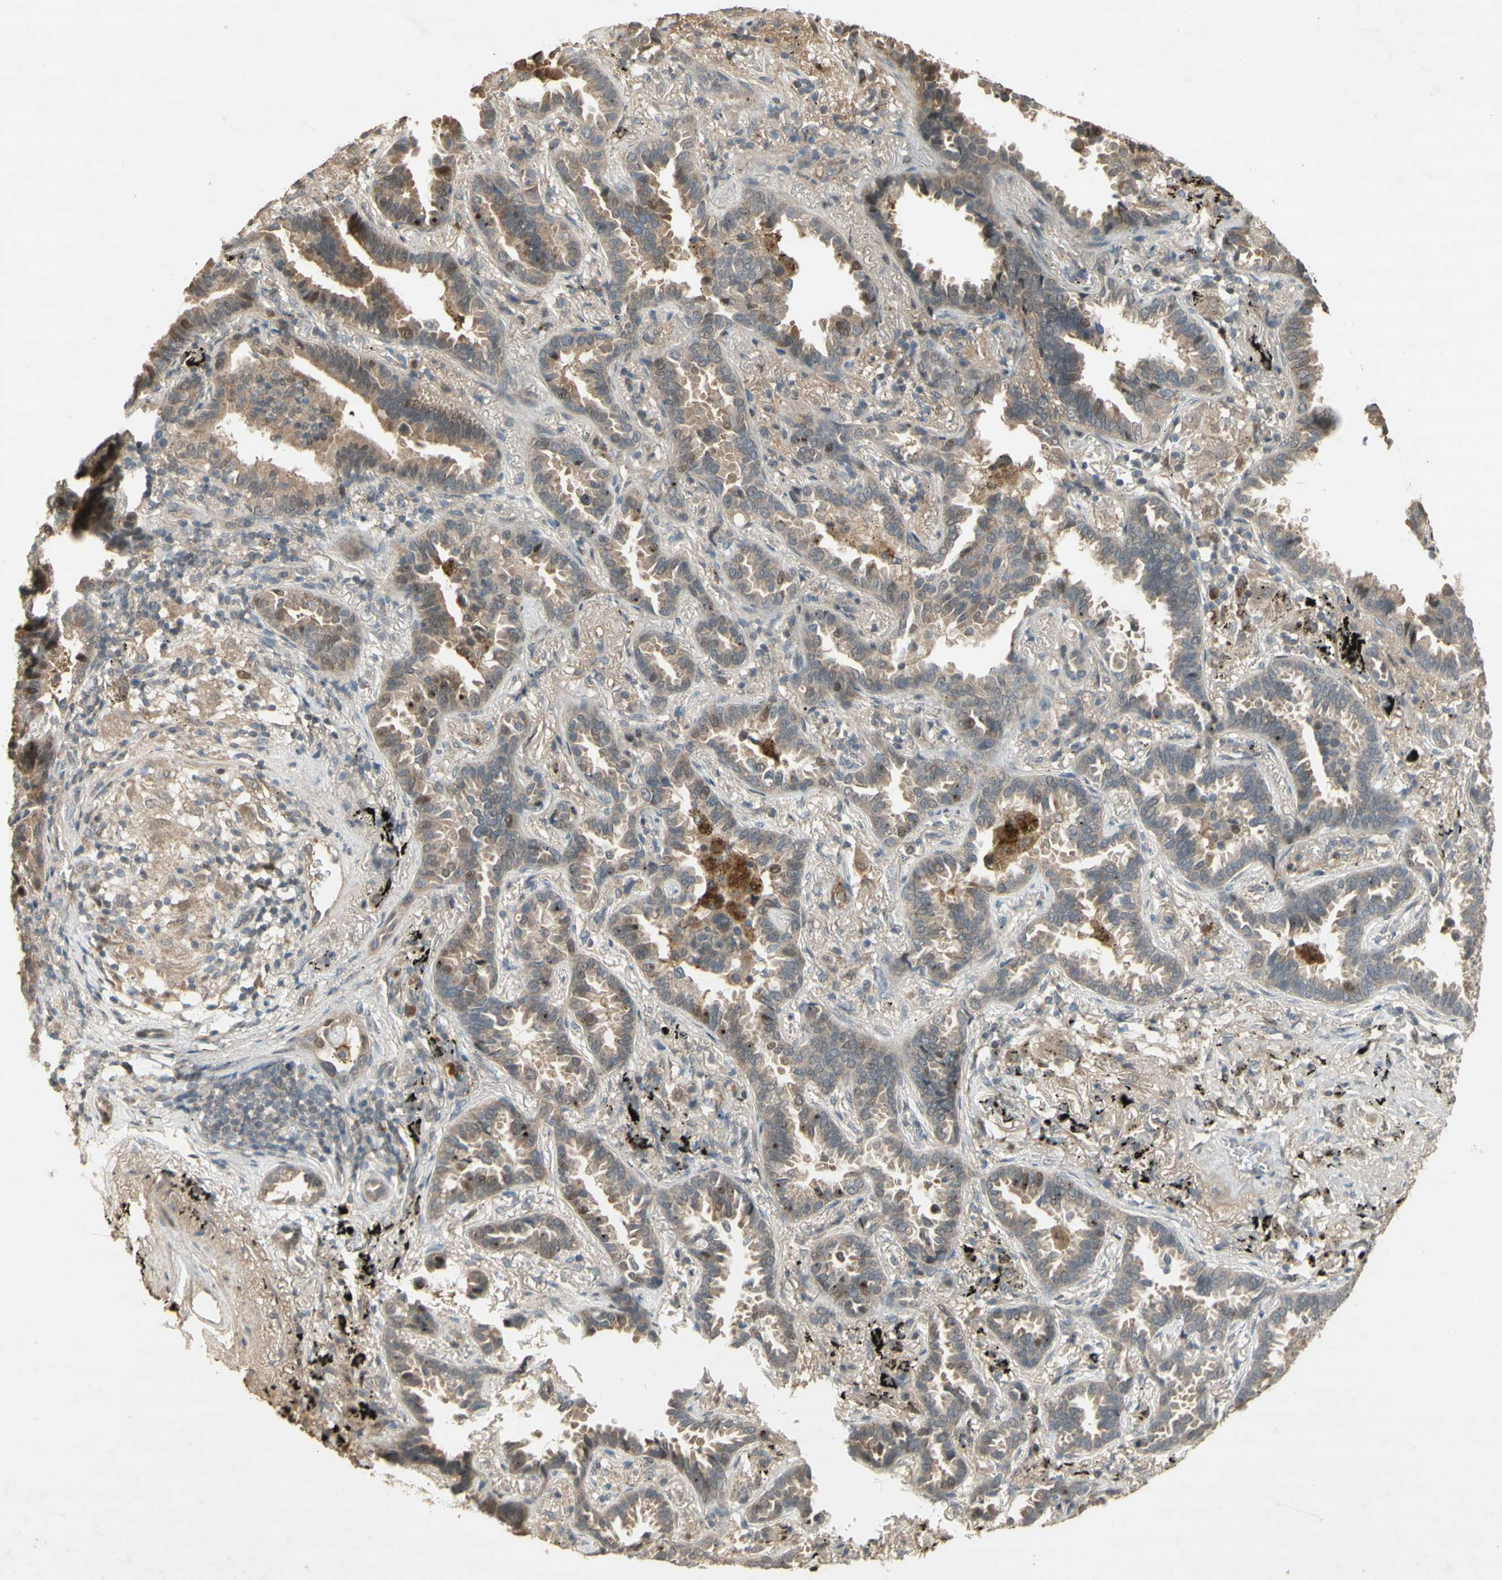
{"staining": {"intensity": "weak", "quantity": "25%-75%", "location": "cytoplasmic/membranous"}, "tissue": "lung cancer", "cell_type": "Tumor cells", "image_type": "cancer", "snomed": [{"axis": "morphology", "description": "Normal tissue, NOS"}, {"axis": "morphology", "description": "Adenocarcinoma, NOS"}, {"axis": "topography", "description": "Lung"}], "caption": "High-power microscopy captured an immunohistochemistry (IHC) photomicrograph of adenocarcinoma (lung), revealing weak cytoplasmic/membranous staining in approximately 25%-75% of tumor cells.", "gene": "NRG4", "patient": {"sex": "male", "age": 59}}